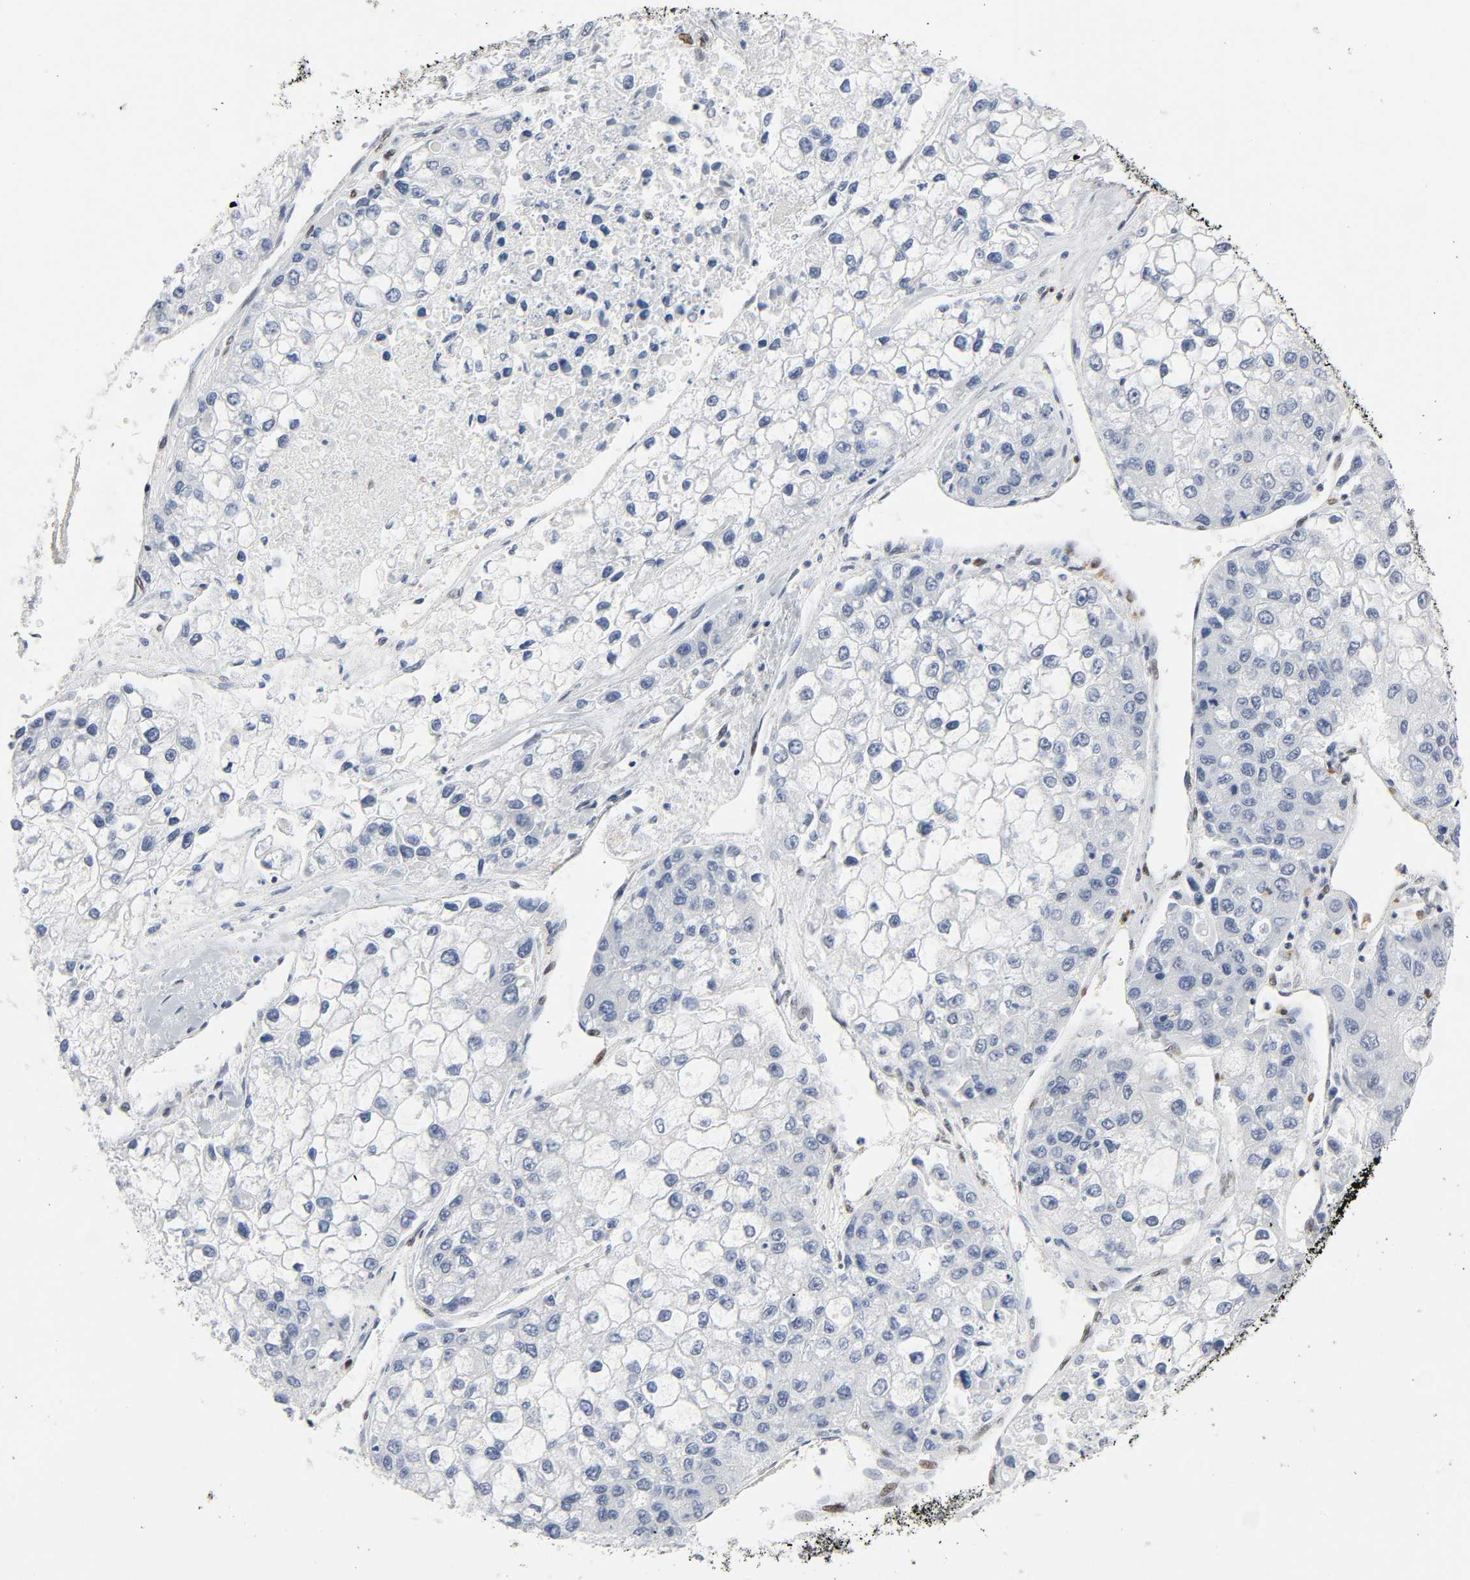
{"staining": {"intensity": "negative", "quantity": "none", "location": "none"}, "tissue": "liver cancer", "cell_type": "Tumor cells", "image_type": "cancer", "snomed": [{"axis": "morphology", "description": "Carcinoma, Hepatocellular, NOS"}, {"axis": "topography", "description": "Liver"}], "caption": "Liver cancer was stained to show a protein in brown. There is no significant positivity in tumor cells.", "gene": "WAS", "patient": {"sex": "female", "age": 66}}